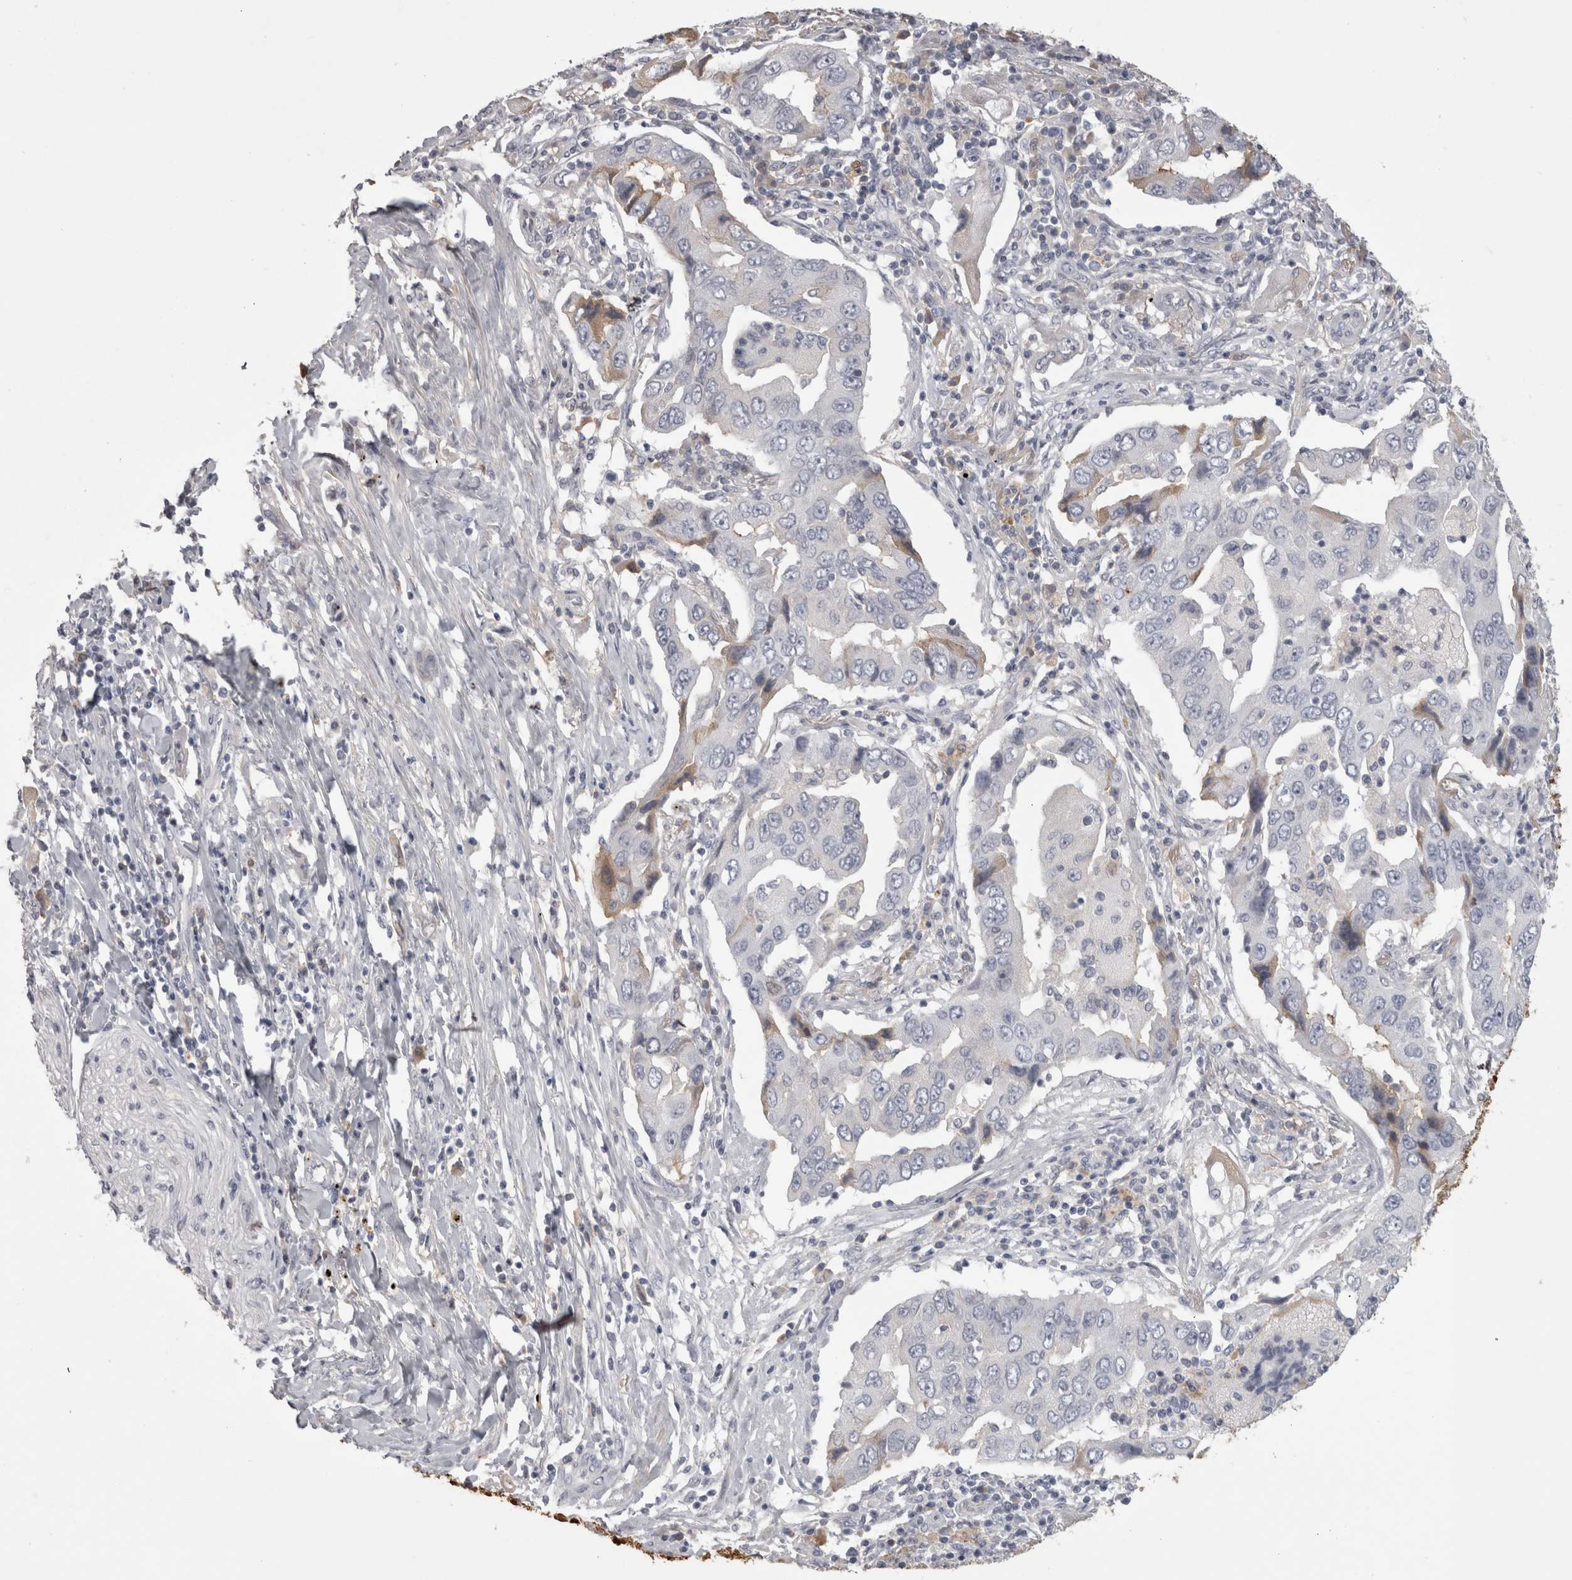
{"staining": {"intensity": "weak", "quantity": "<25%", "location": "cytoplasmic/membranous"}, "tissue": "lung cancer", "cell_type": "Tumor cells", "image_type": "cancer", "snomed": [{"axis": "morphology", "description": "Adenocarcinoma, NOS"}, {"axis": "topography", "description": "Lung"}], "caption": "Immunohistochemical staining of lung cancer demonstrates no significant expression in tumor cells. (DAB (3,3'-diaminobenzidine) IHC, high magnification).", "gene": "SAA4", "patient": {"sex": "female", "age": 65}}